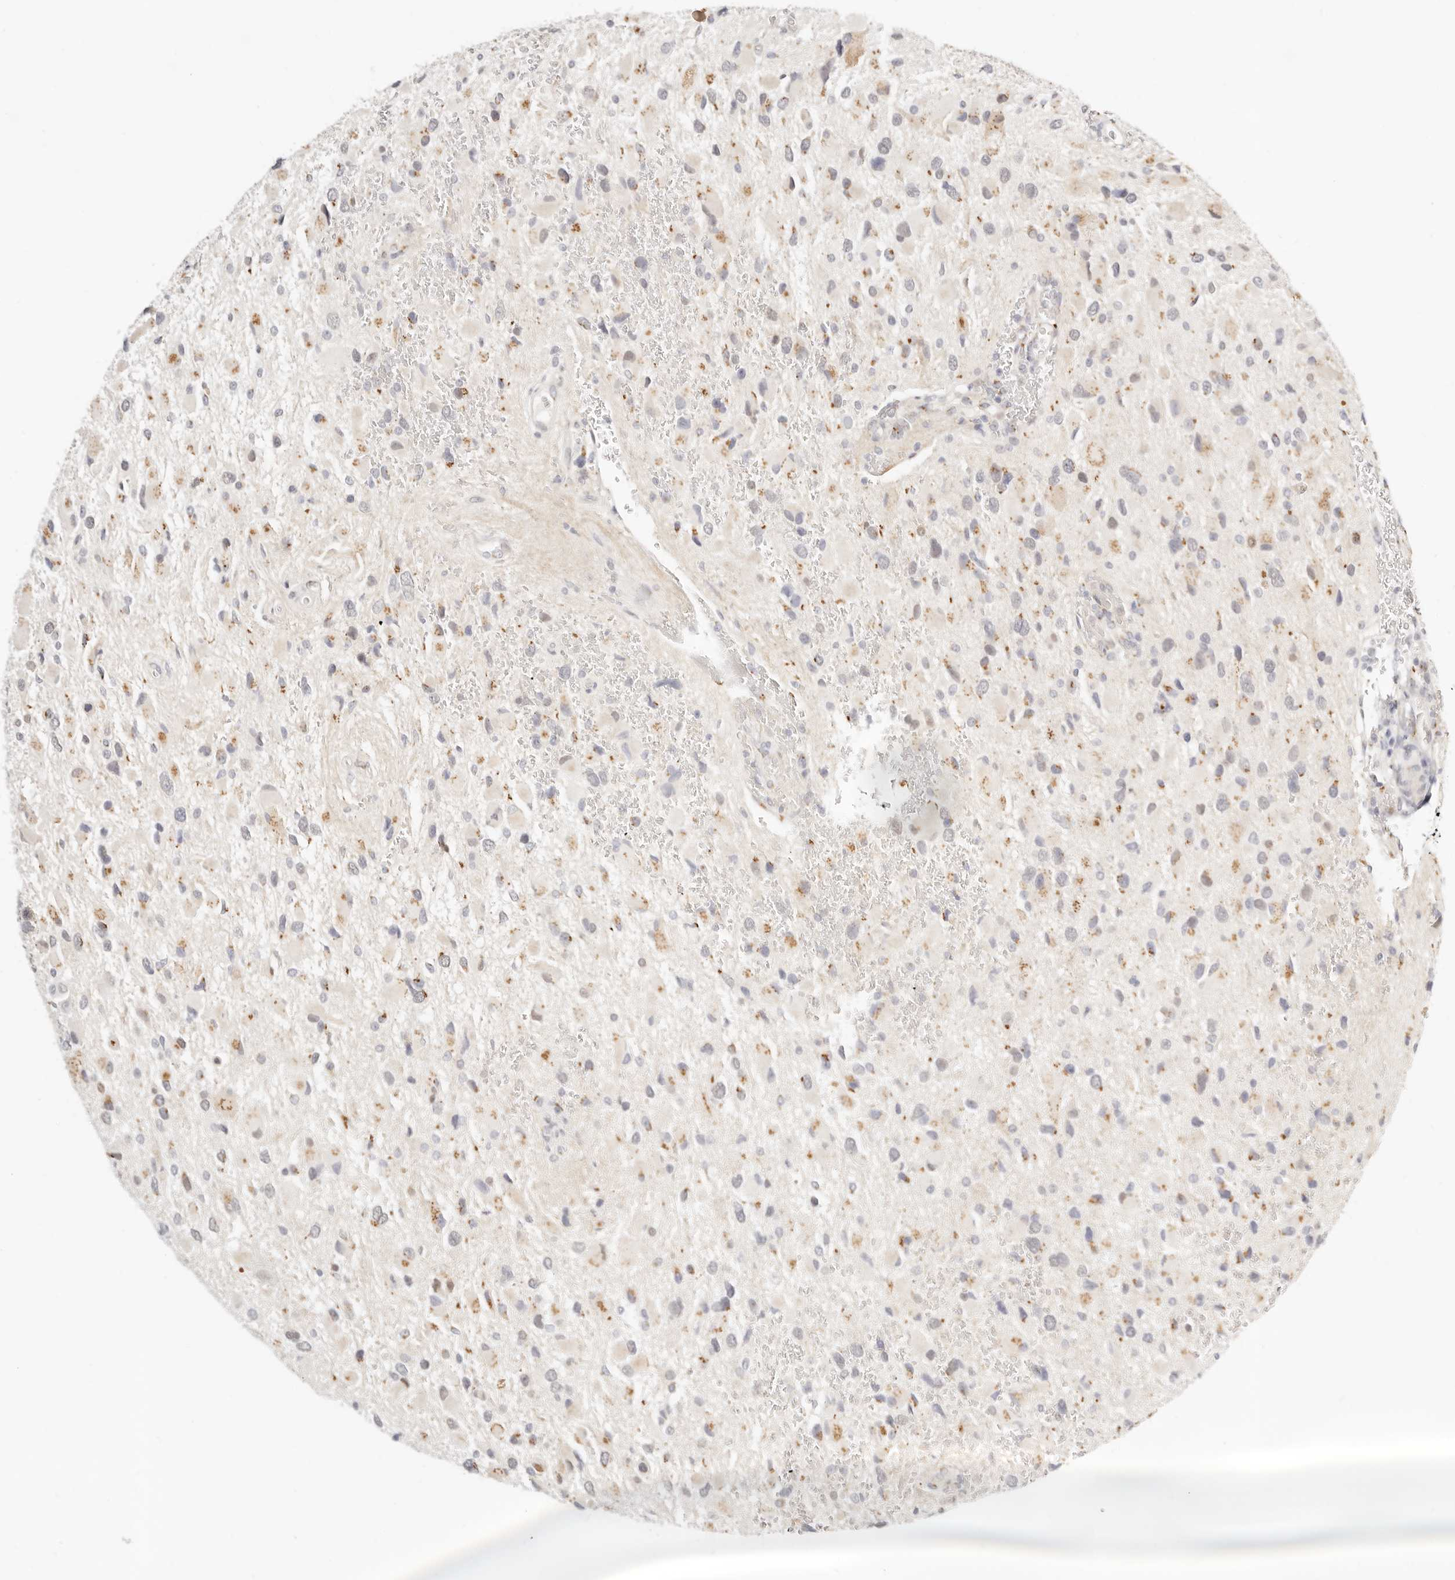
{"staining": {"intensity": "moderate", "quantity": "<25%", "location": "cytoplasmic/membranous"}, "tissue": "glioma", "cell_type": "Tumor cells", "image_type": "cancer", "snomed": [{"axis": "morphology", "description": "Glioma, malignant, High grade"}, {"axis": "topography", "description": "Brain"}], "caption": "This image shows immunohistochemistry staining of human malignant high-grade glioma, with low moderate cytoplasmic/membranous expression in approximately <25% of tumor cells.", "gene": "FAM20B", "patient": {"sex": "male", "age": 53}}